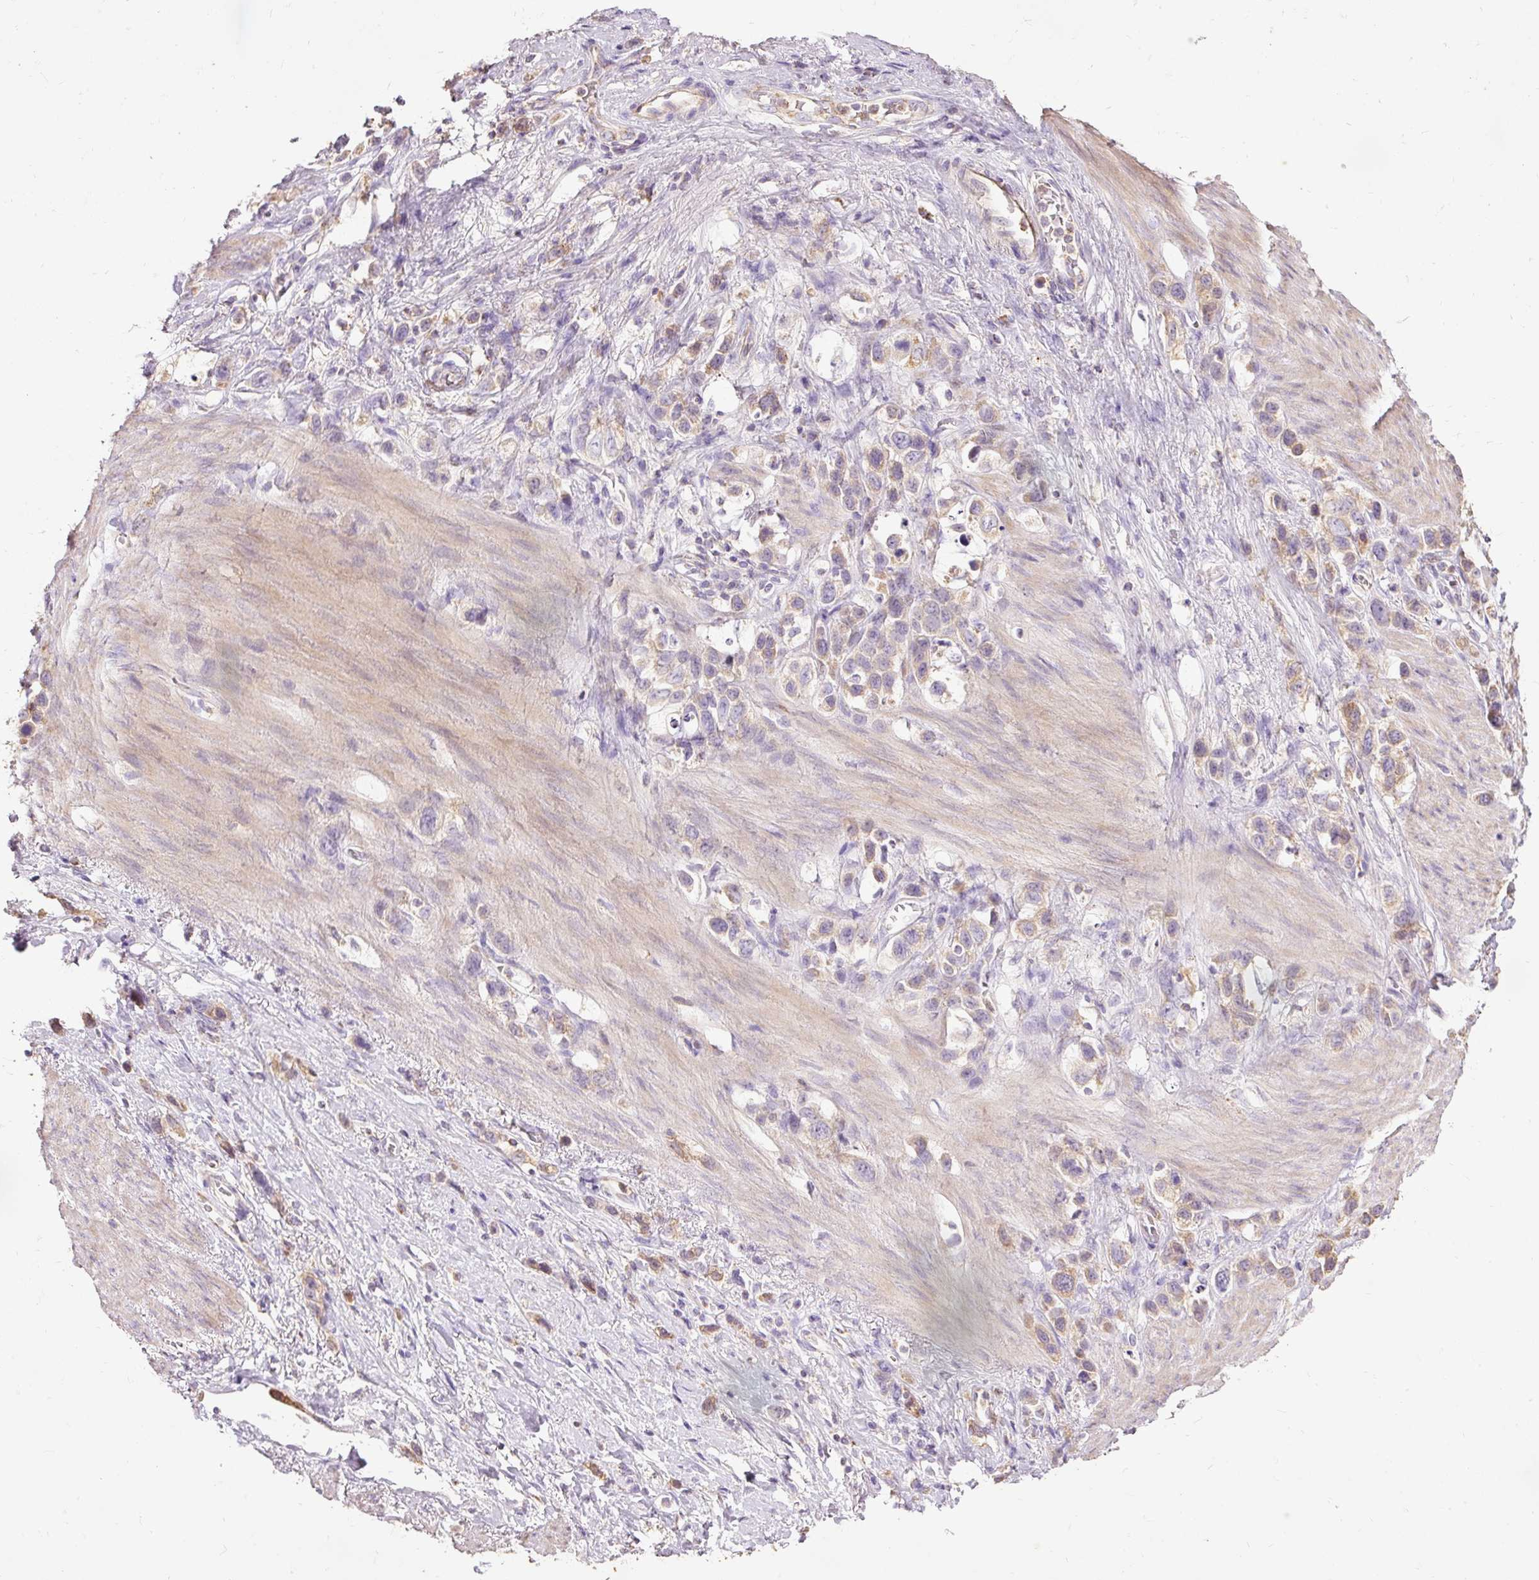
{"staining": {"intensity": "moderate", "quantity": "25%-75%", "location": "cytoplasmic/membranous"}, "tissue": "stomach cancer", "cell_type": "Tumor cells", "image_type": "cancer", "snomed": [{"axis": "morphology", "description": "Adenocarcinoma, NOS"}, {"axis": "topography", "description": "Stomach"}], "caption": "Immunohistochemistry (IHC) image of neoplastic tissue: stomach cancer (adenocarcinoma) stained using immunohistochemistry (IHC) displays medium levels of moderate protein expression localized specifically in the cytoplasmic/membranous of tumor cells, appearing as a cytoplasmic/membranous brown color.", "gene": "PRDX5", "patient": {"sex": "female", "age": 65}}